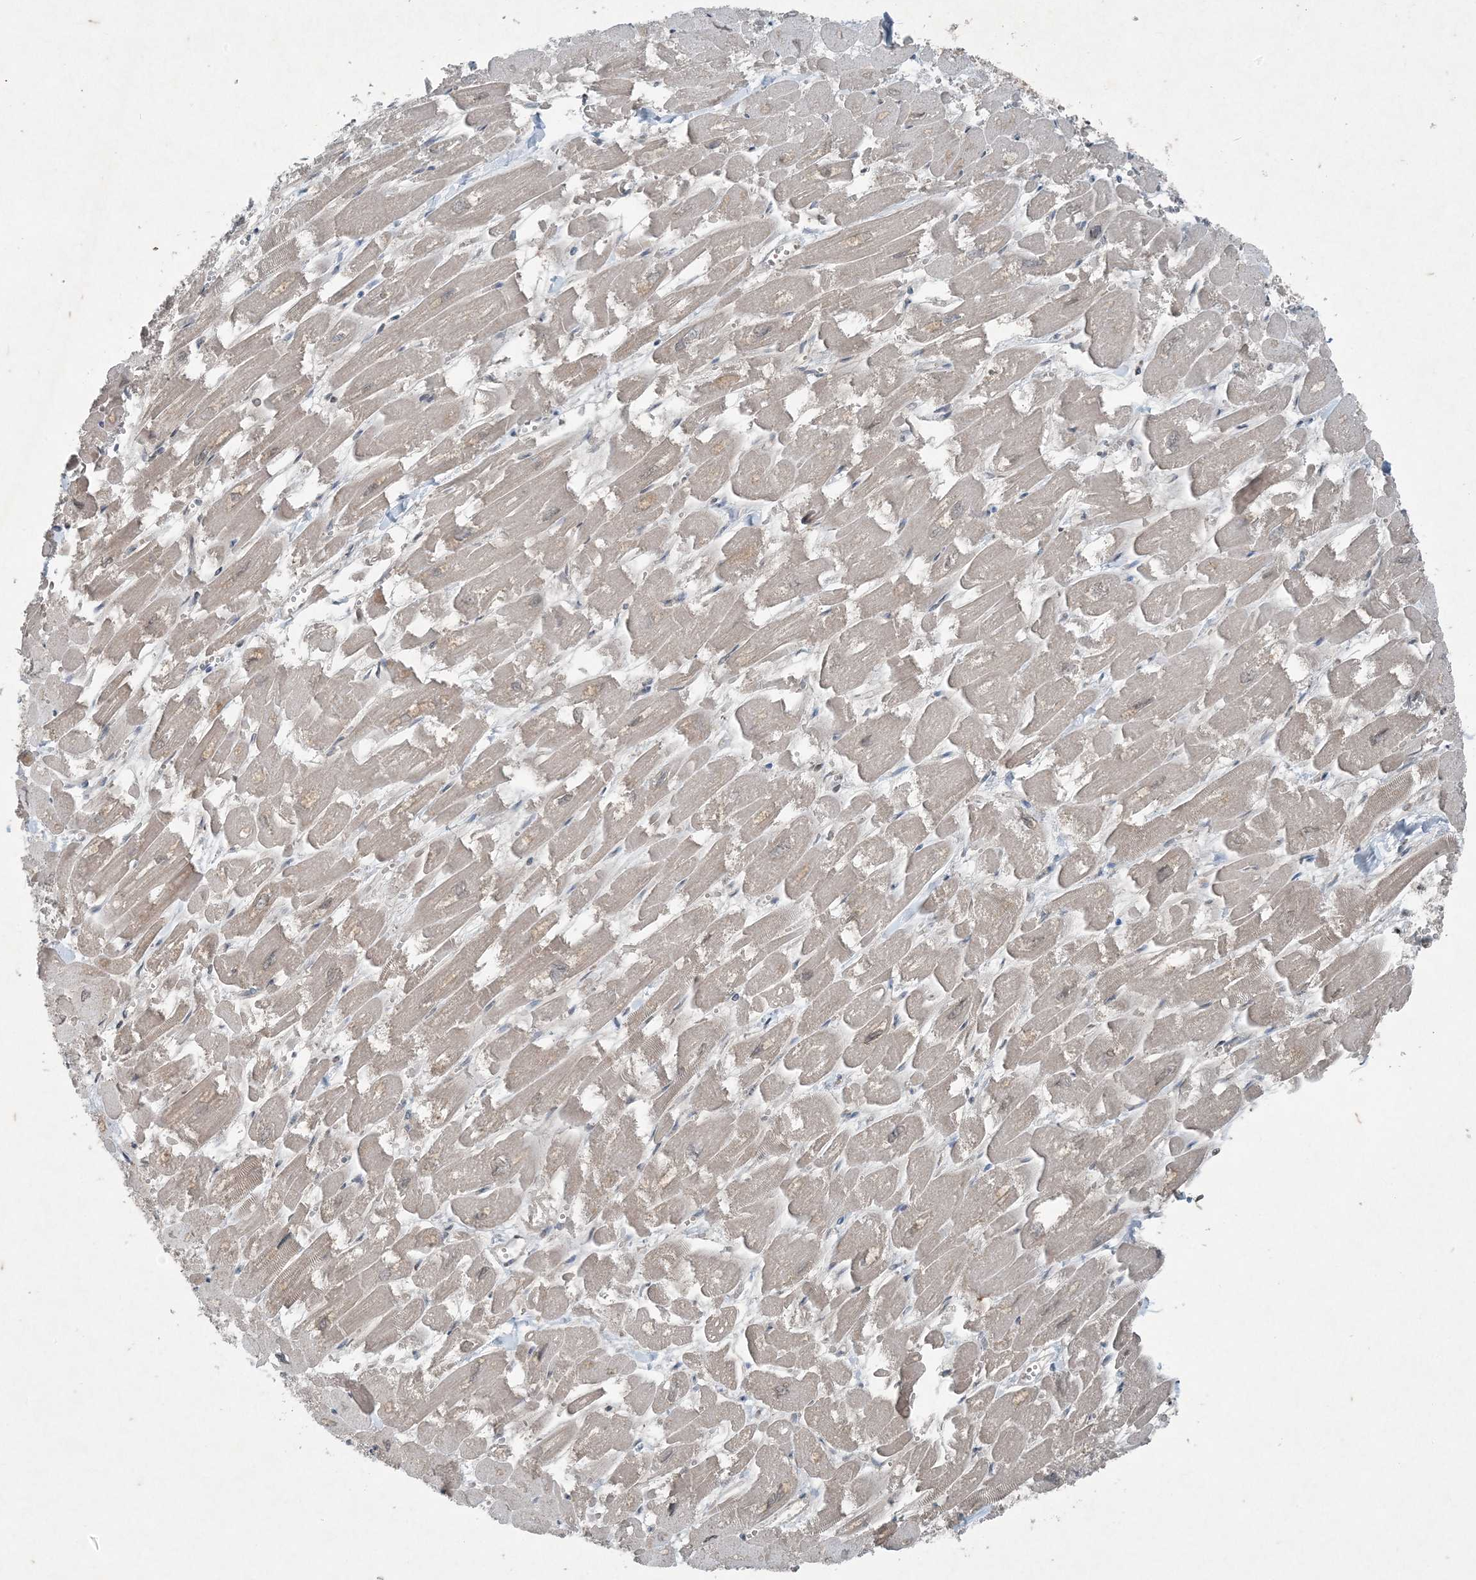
{"staining": {"intensity": "negative", "quantity": "none", "location": "none"}, "tissue": "heart muscle", "cell_type": "Cardiomyocytes", "image_type": "normal", "snomed": [{"axis": "morphology", "description": "Normal tissue, NOS"}, {"axis": "topography", "description": "Heart"}], "caption": "A high-resolution histopathology image shows IHC staining of normal heart muscle, which reveals no significant positivity in cardiomyocytes.", "gene": "PC", "patient": {"sex": "male", "age": 54}}